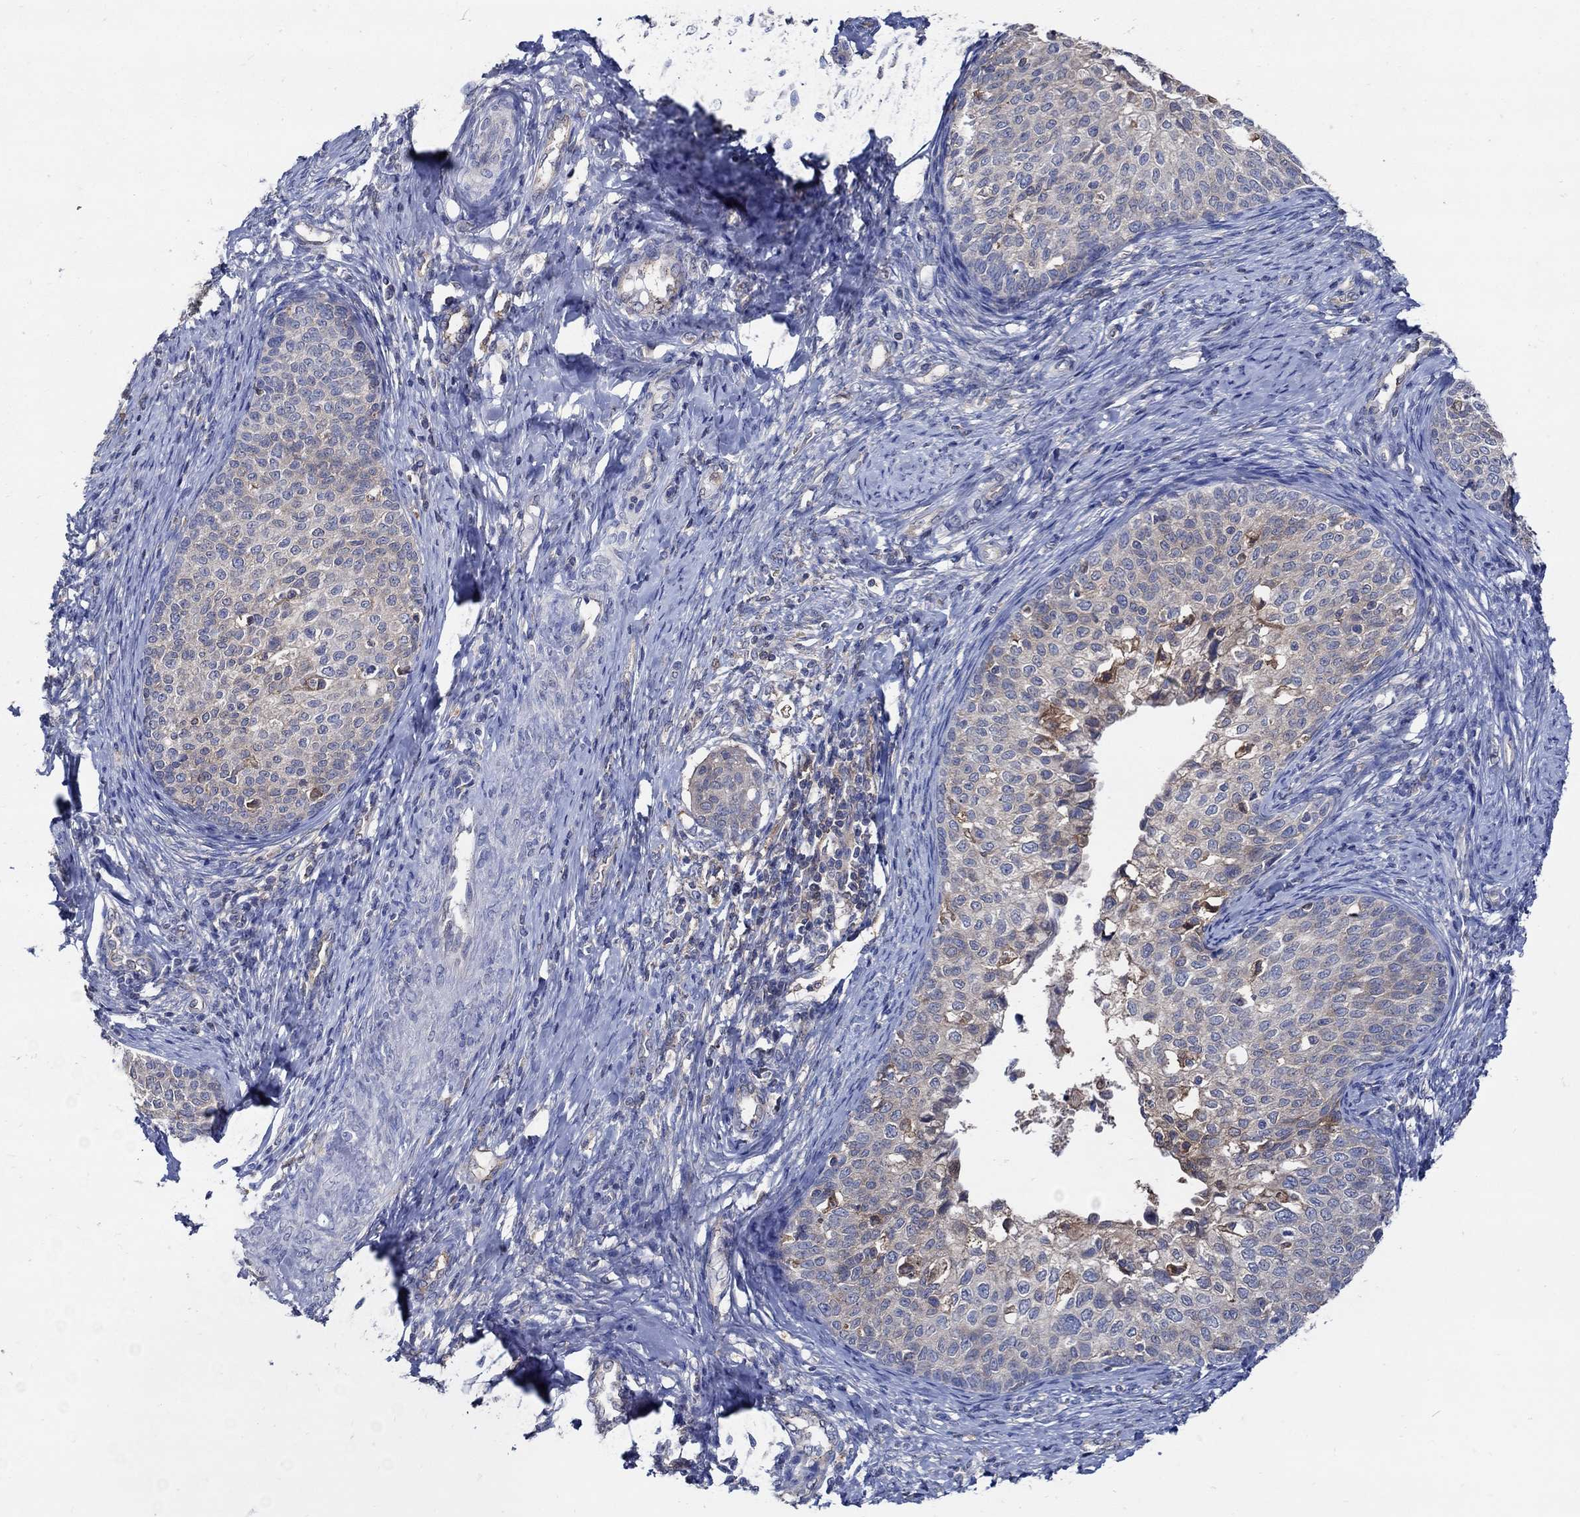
{"staining": {"intensity": "negative", "quantity": "none", "location": "none"}, "tissue": "cervical cancer", "cell_type": "Tumor cells", "image_type": "cancer", "snomed": [{"axis": "morphology", "description": "Squamous cell carcinoma, NOS"}, {"axis": "topography", "description": "Cervix"}], "caption": "This is an immunohistochemistry micrograph of human squamous cell carcinoma (cervical). There is no staining in tumor cells.", "gene": "MTHFR", "patient": {"sex": "female", "age": 51}}